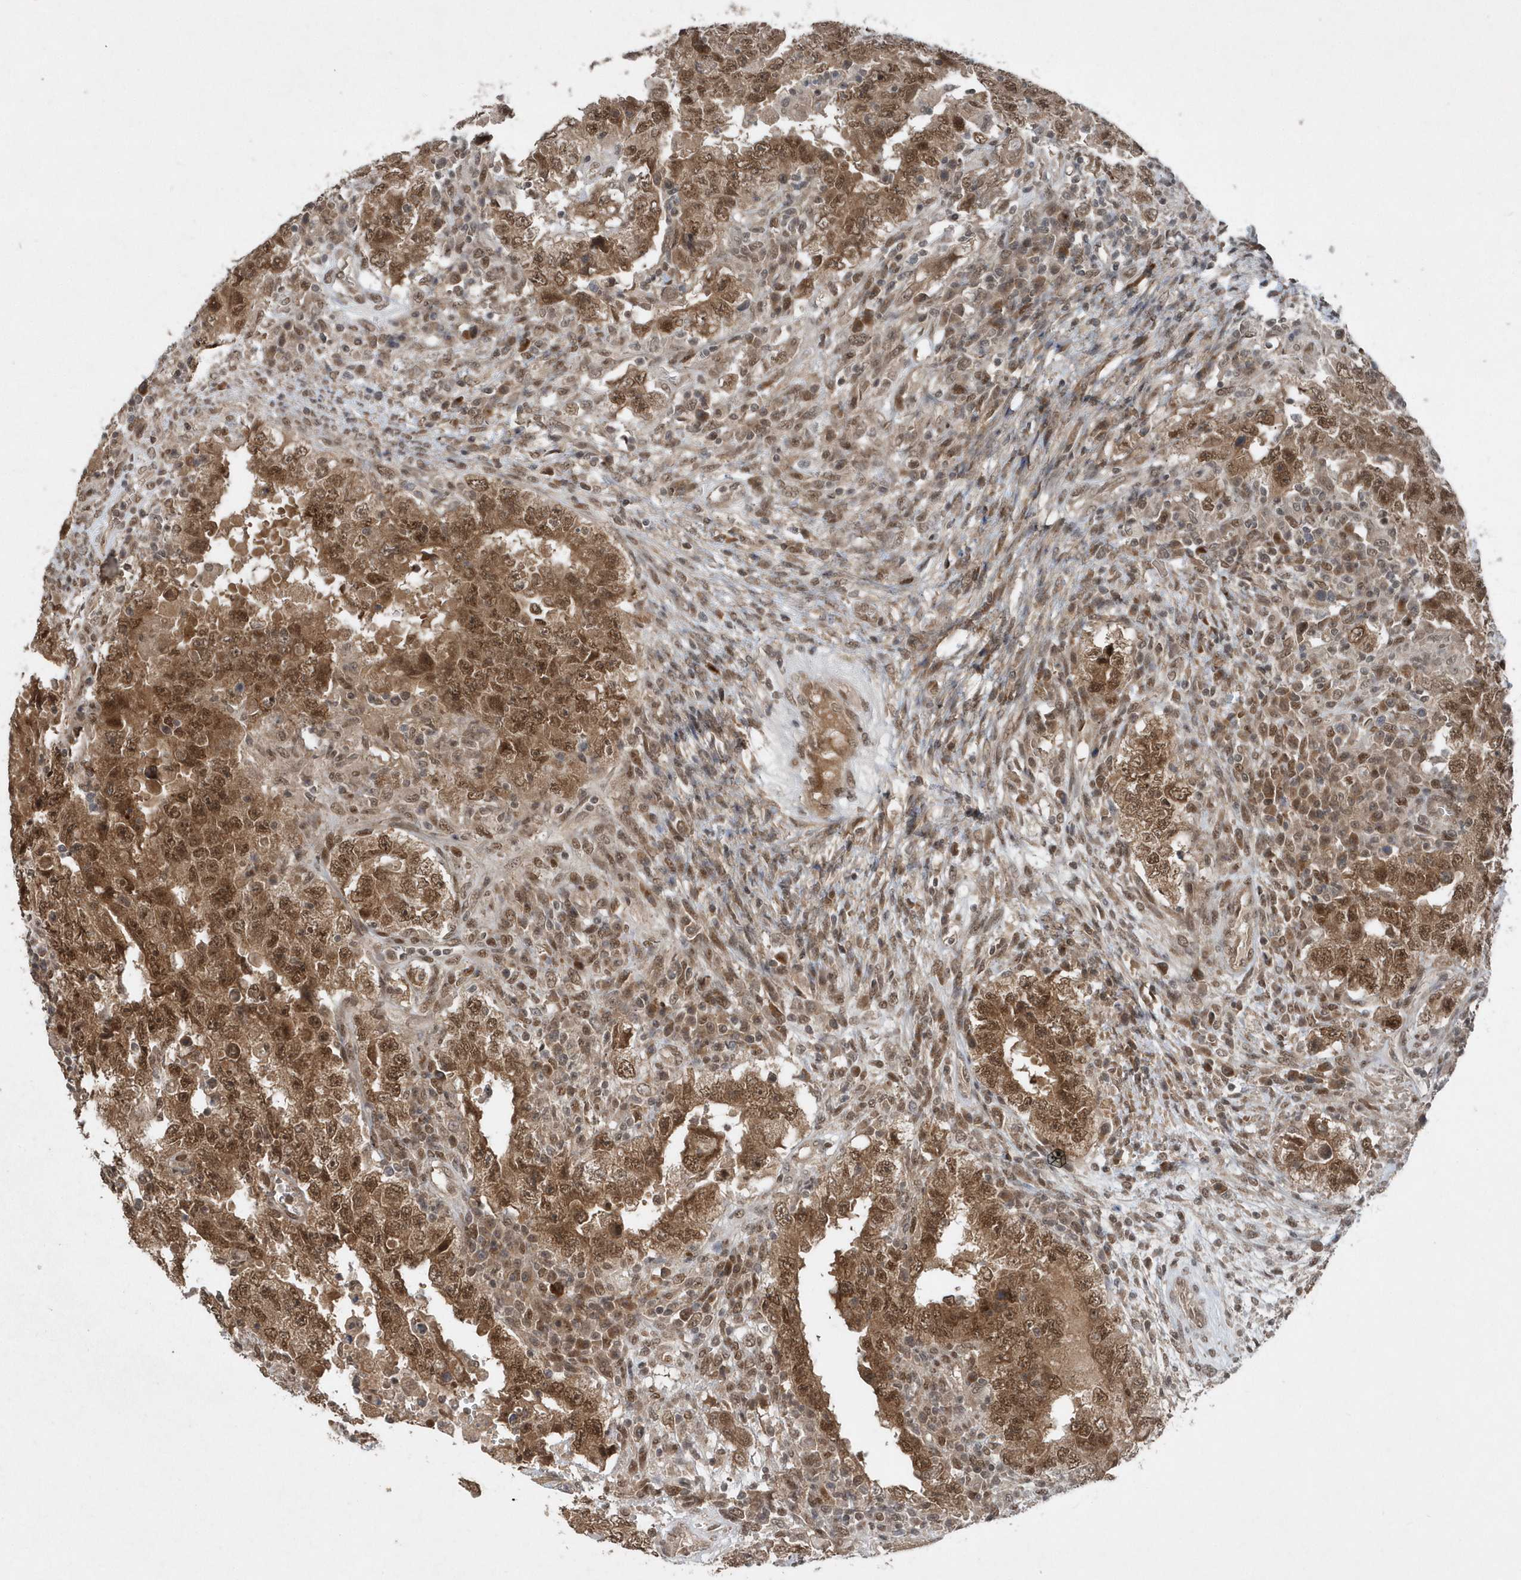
{"staining": {"intensity": "moderate", "quantity": ">75%", "location": "cytoplasmic/membranous,nuclear"}, "tissue": "testis cancer", "cell_type": "Tumor cells", "image_type": "cancer", "snomed": [{"axis": "morphology", "description": "Carcinoma, Embryonal, NOS"}, {"axis": "topography", "description": "Testis"}], "caption": "Protein expression analysis of testis cancer reveals moderate cytoplasmic/membranous and nuclear positivity in approximately >75% of tumor cells.", "gene": "QTRT2", "patient": {"sex": "male", "age": 26}}